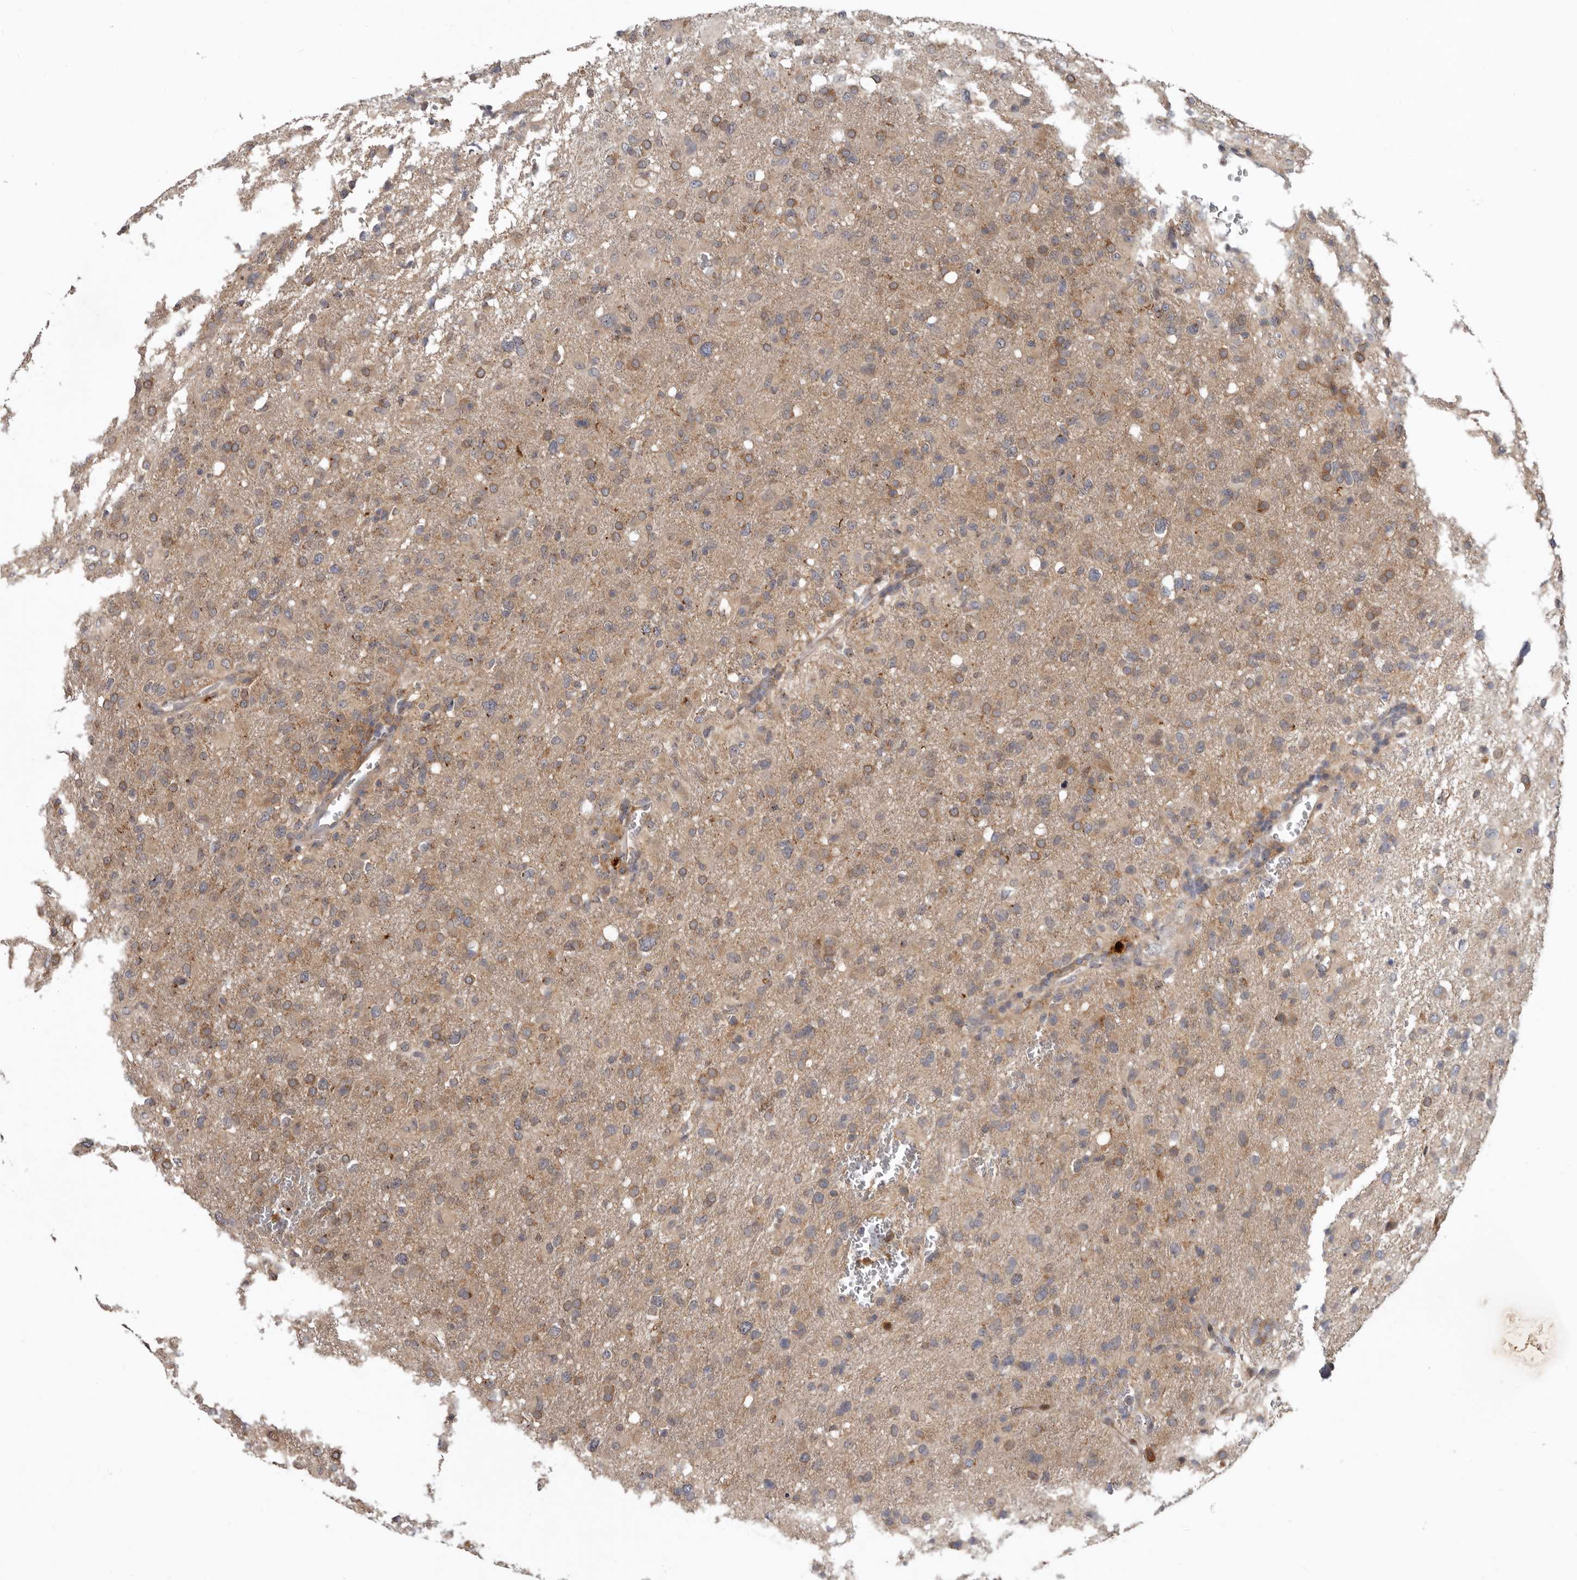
{"staining": {"intensity": "moderate", "quantity": ">75%", "location": "cytoplasmic/membranous"}, "tissue": "glioma", "cell_type": "Tumor cells", "image_type": "cancer", "snomed": [{"axis": "morphology", "description": "Glioma, malignant, High grade"}, {"axis": "topography", "description": "Brain"}], "caption": "An immunohistochemistry micrograph of neoplastic tissue is shown. Protein staining in brown highlights moderate cytoplasmic/membranous positivity in glioma within tumor cells.", "gene": "FGFR4", "patient": {"sex": "female", "age": 57}}